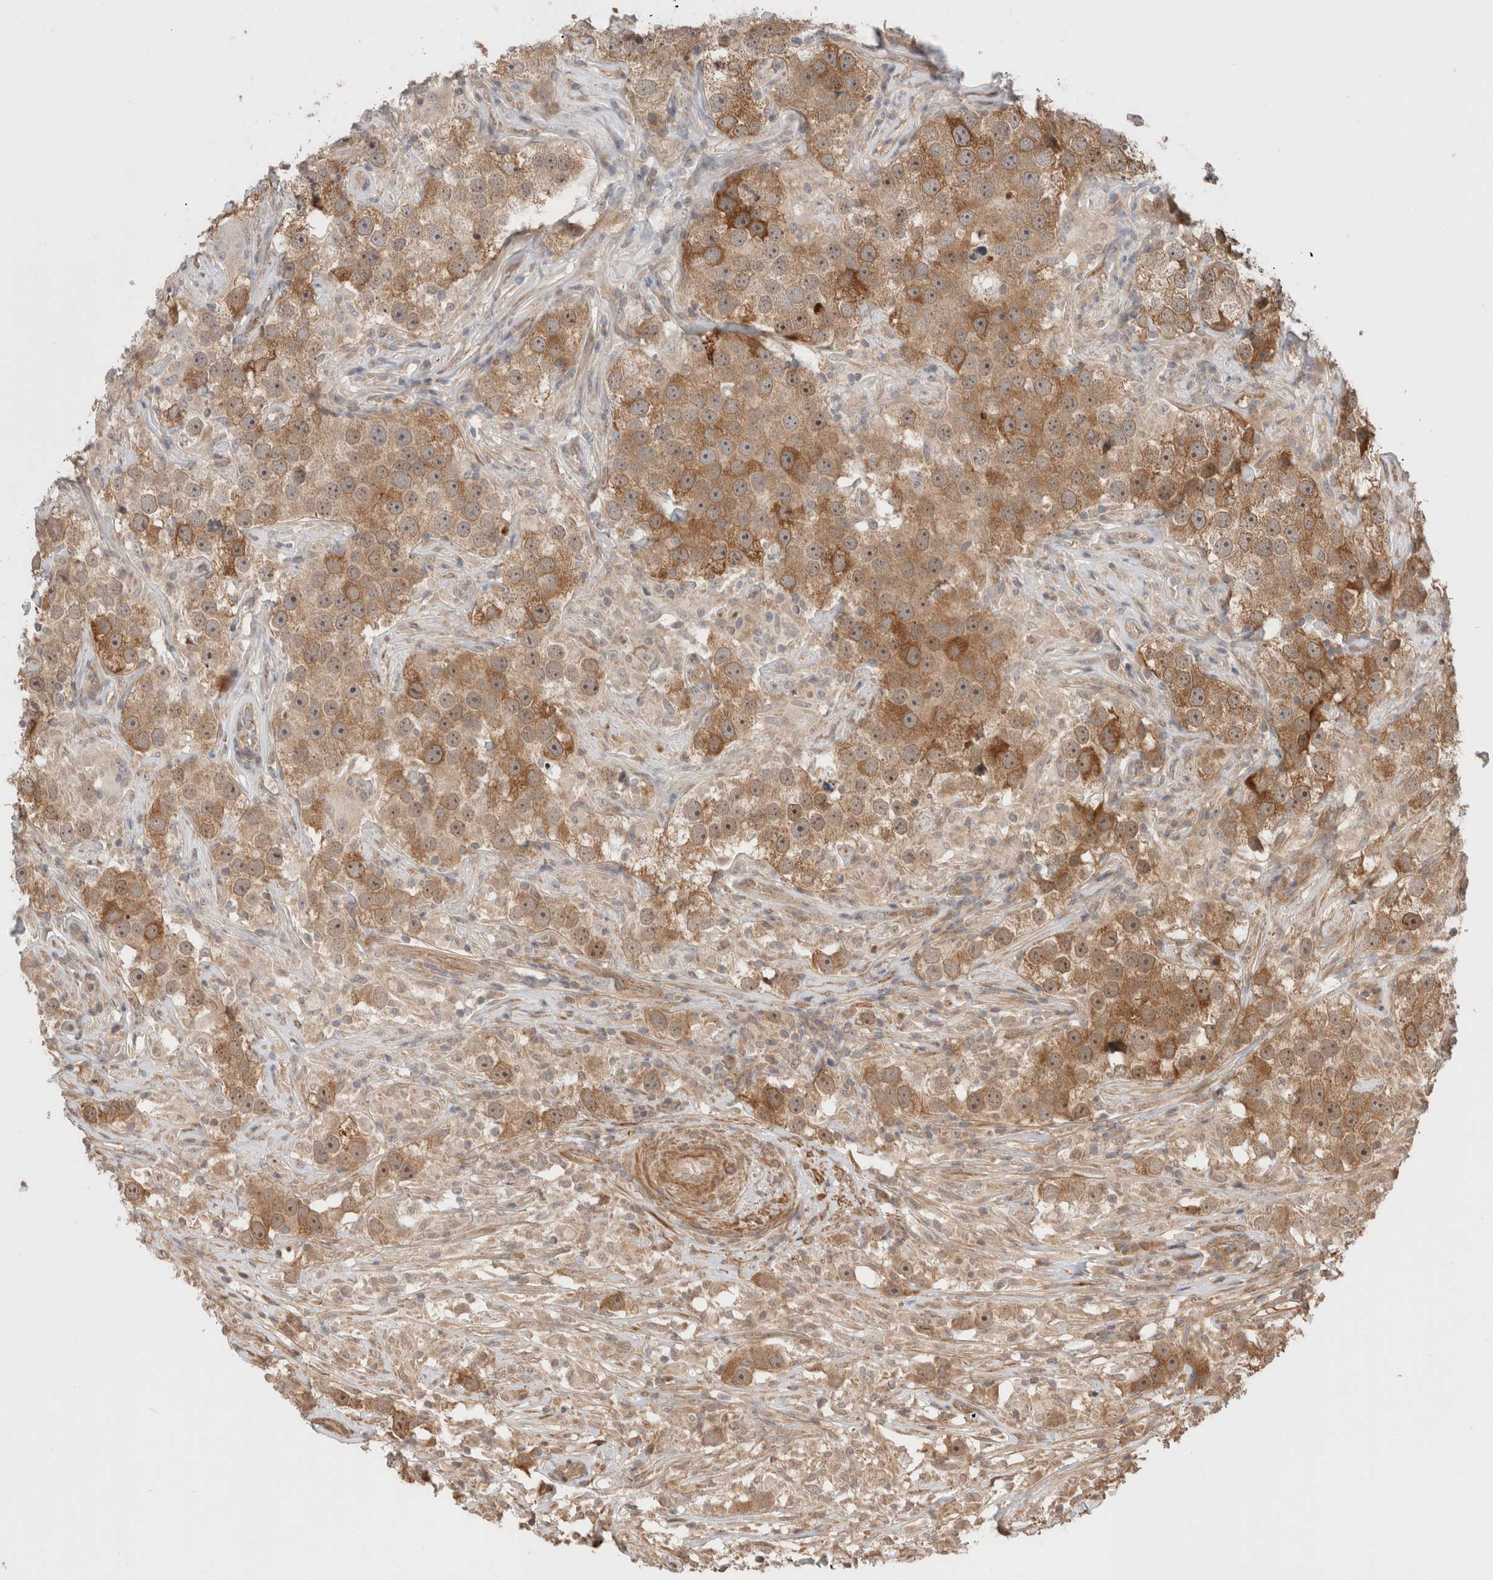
{"staining": {"intensity": "moderate", "quantity": ">75%", "location": "cytoplasmic/membranous"}, "tissue": "testis cancer", "cell_type": "Tumor cells", "image_type": "cancer", "snomed": [{"axis": "morphology", "description": "Seminoma, NOS"}, {"axis": "topography", "description": "Testis"}], "caption": "Seminoma (testis) stained with DAB (3,3'-diaminobenzidine) immunohistochemistry demonstrates medium levels of moderate cytoplasmic/membranous expression in approximately >75% of tumor cells.", "gene": "ZNF649", "patient": {"sex": "male", "age": 49}}